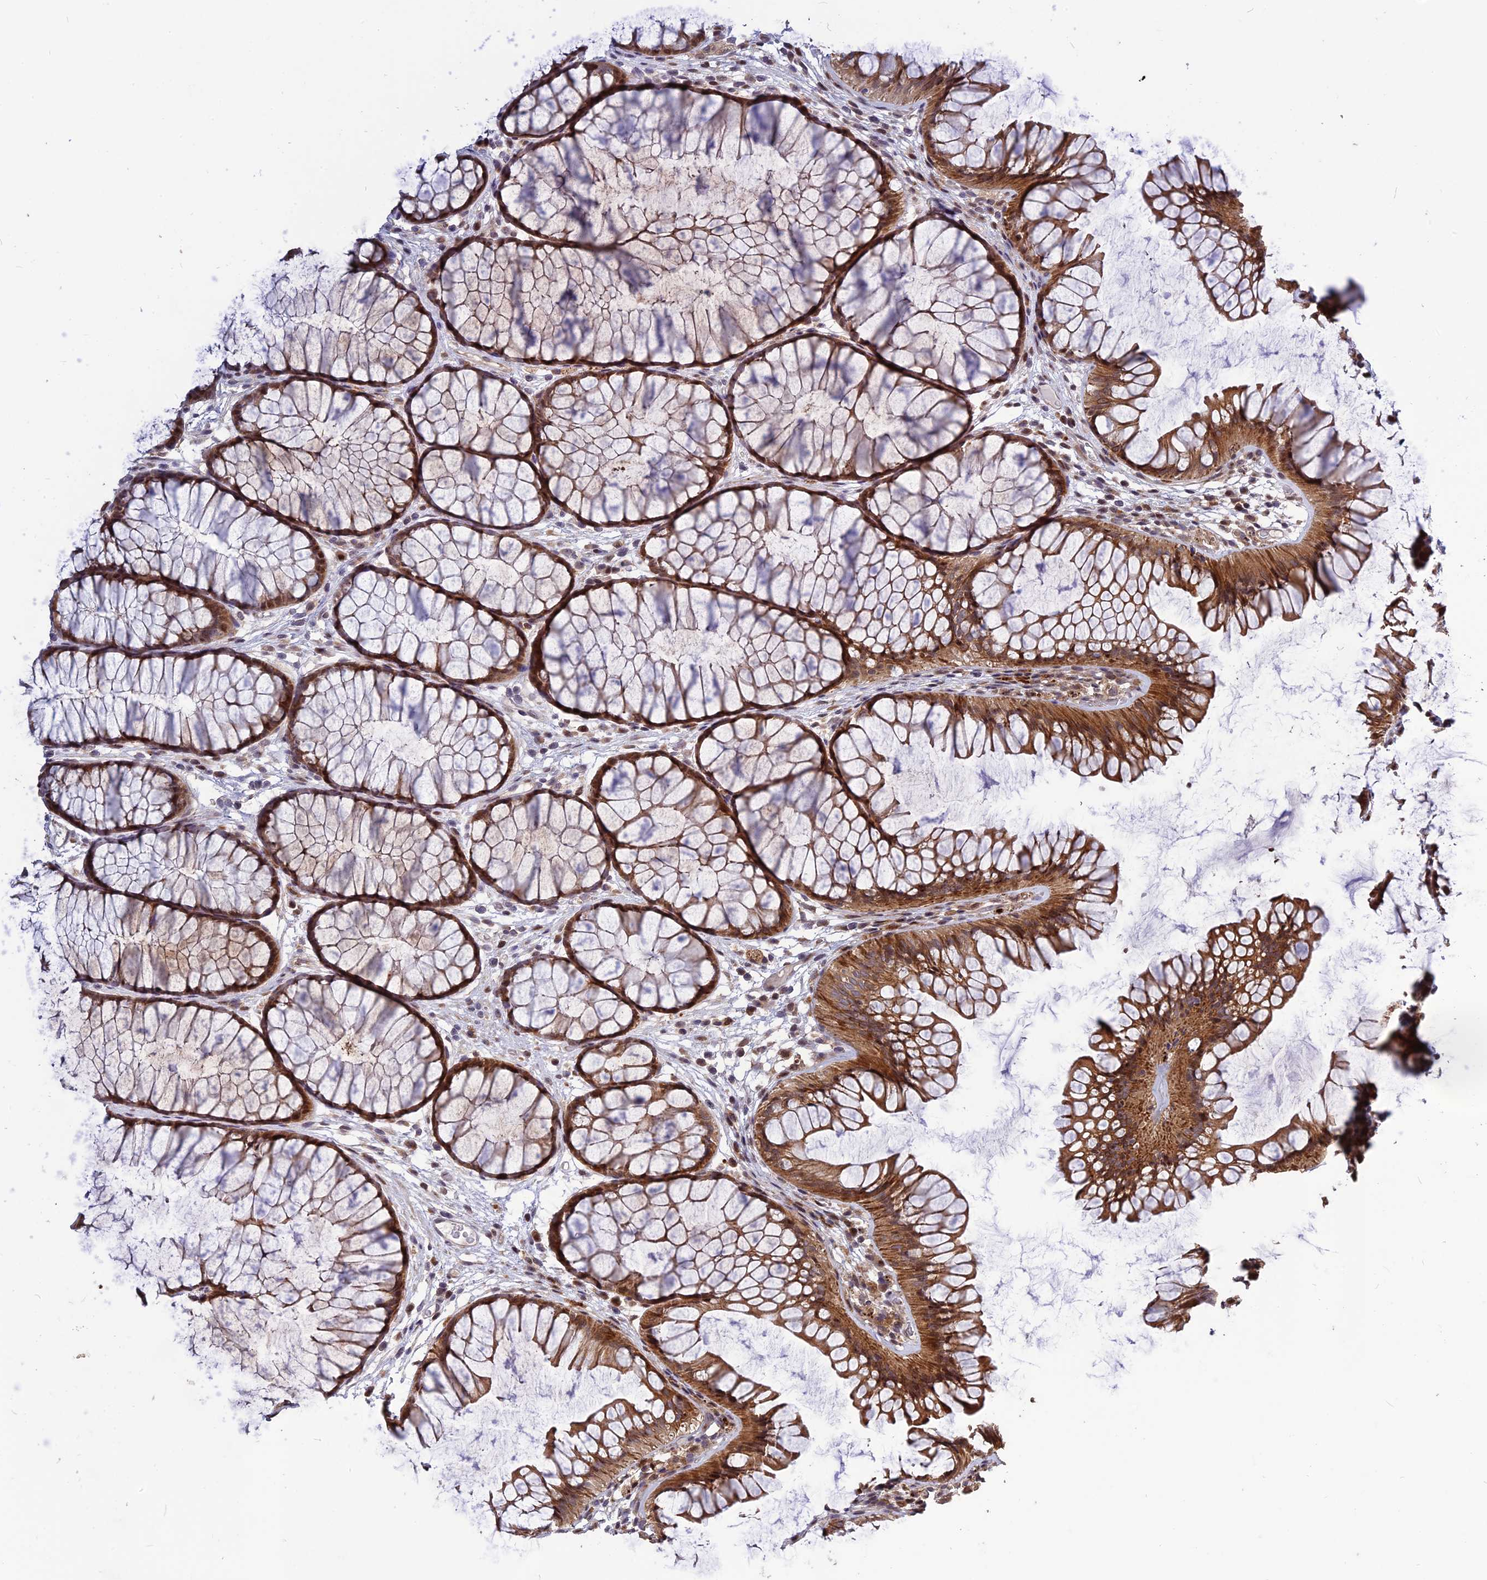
{"staining": {"intensity": "moderate", "quantity": ">75%", "location": "cytoplasmic/membranous"}, "tissue": "colon", "cell_type": "Endothelial cells", "image_type": "normal", "snomed": [{"axis": "morphology", "description": "Normal tissue, NOS"}, {"axis": "topography", "description": "Colon"}], "caption": "Colon stained with DAB (3,3'-diaminobenzidine) immunohistochemistry (IHC) exhibits medium levels of moderate cytoplasmic/membranous expression in approximately >75% of endothelial cells.", "gene": "SPG21", "patient": {"sex": "female", "age": 82}}